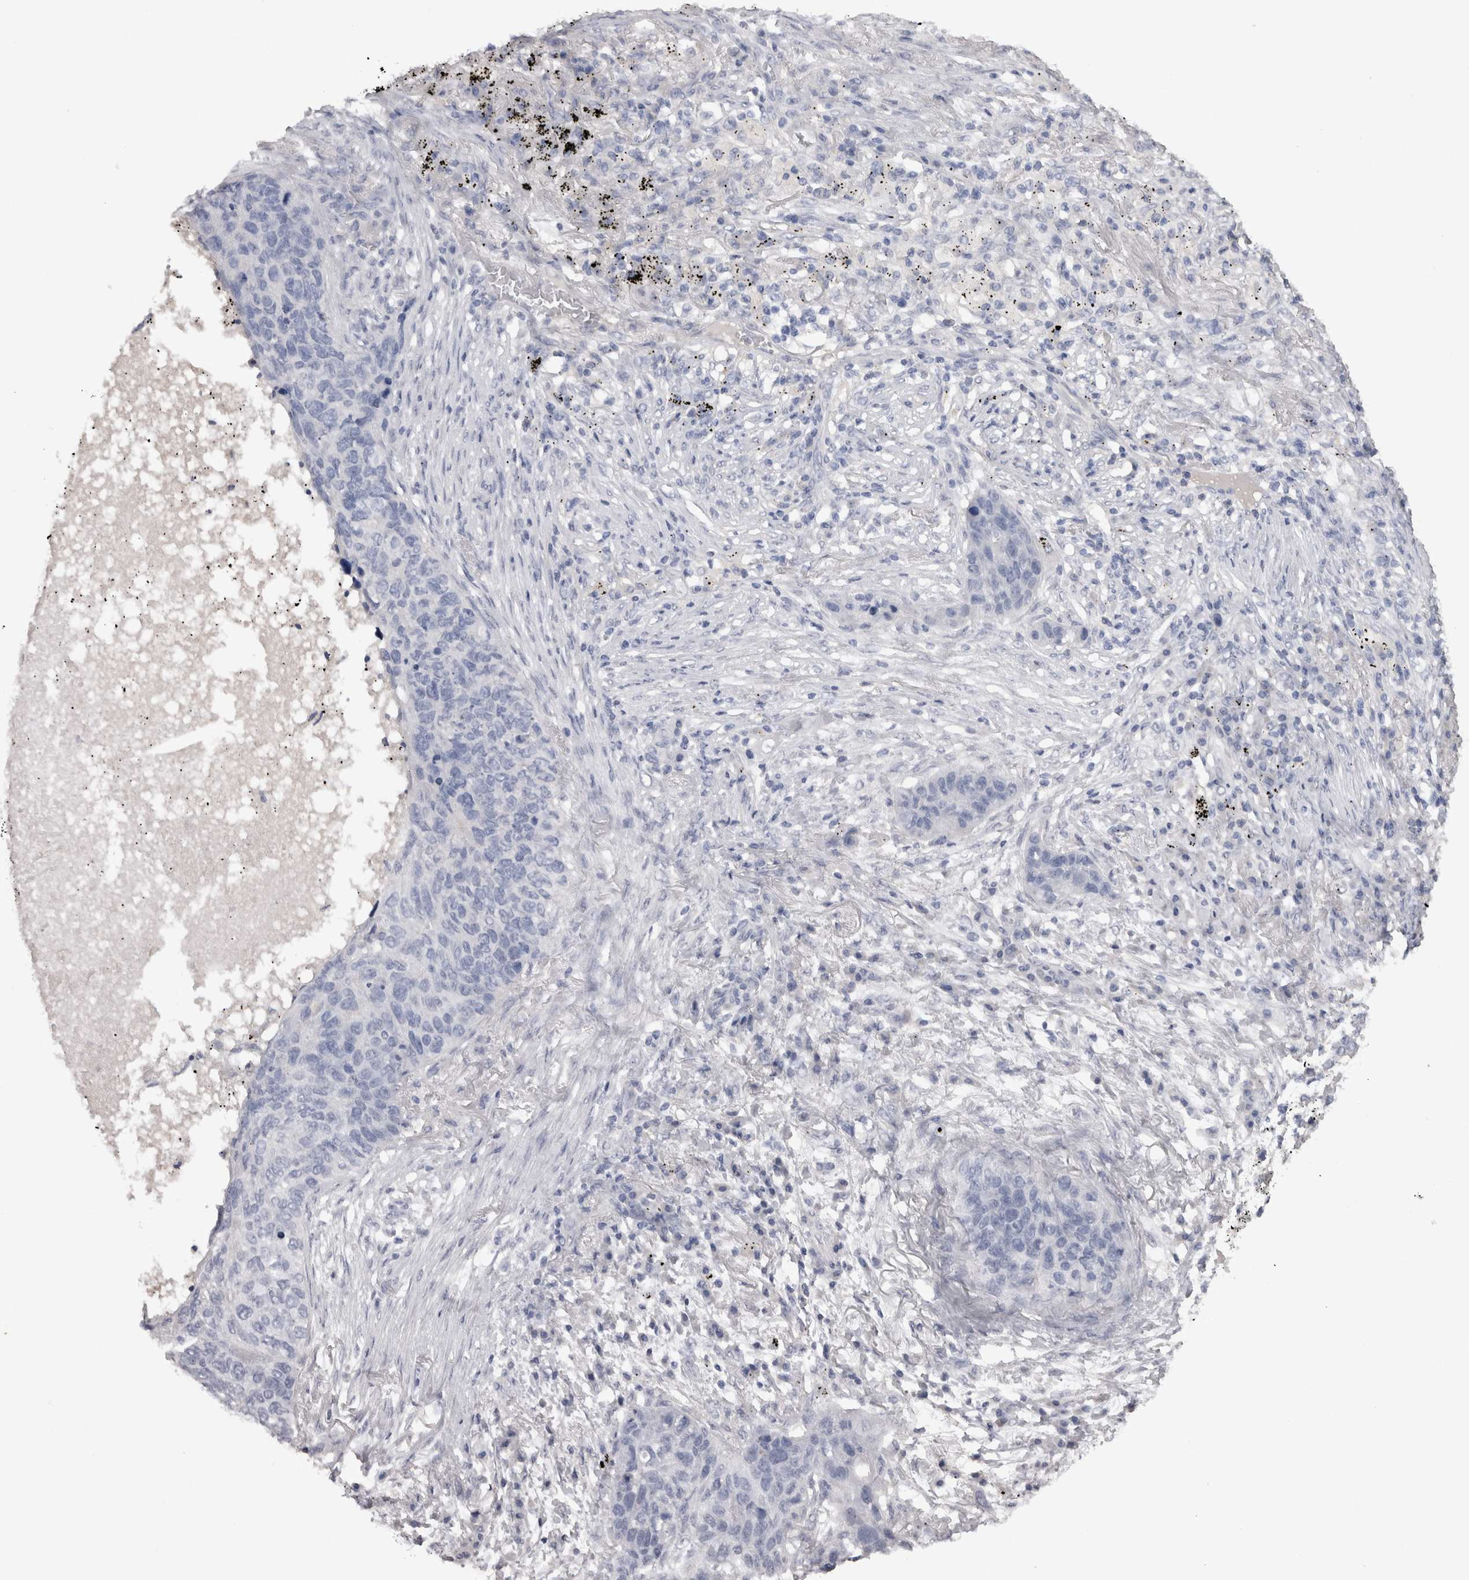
{"staining": {"intensity": "negative", "quantity": "none", "location": "none"}, "tissue": "lung cancer", "cell_type": "Tumor cells", "image_type": "cancer", "snomed": [{"axis": "morphology", "description": "Squamous cell carcinoma, NOS"}, {"axis": "topography", "description": "Lung"}], "caption": "Tumor cells show no significant protein positivity in lung cancer (squamous cell carcinoma).", "gene": "ADAM2", "patient": {"sex": "female", "age": 63}}